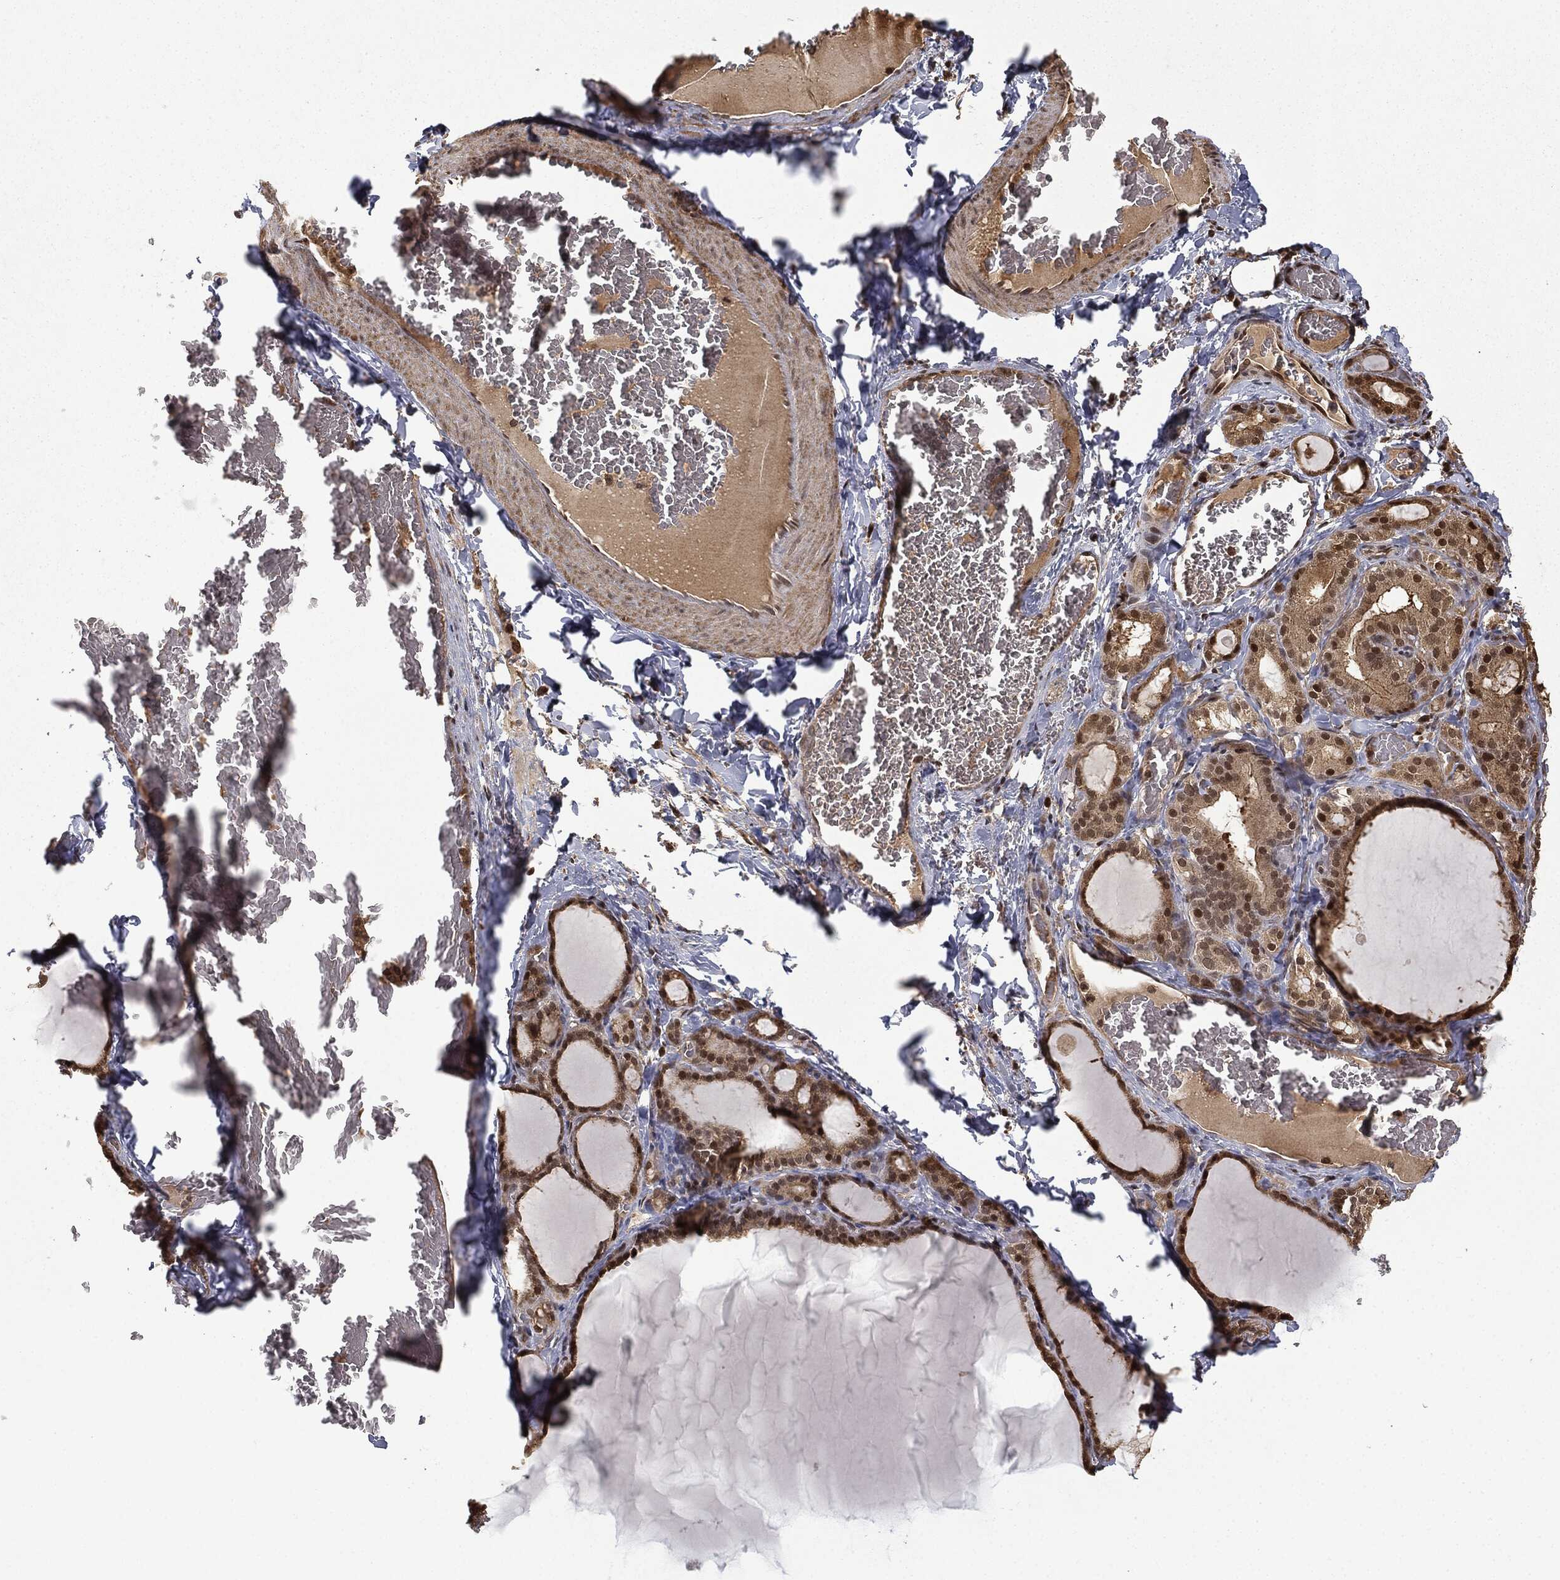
{"staining": {"intensity": "strong", "quantity": ">75%", "location": "nuclear"}, "tissue": "thyroid gland", "cell_type": "Glandular cells", "image_type": "normal", "snomed": [{"axis": "morphology", "description": "Normal tissue, NOS"}, {"axis": "morphology", "description": "Hyperplasia, NOS"}, {"axis": "topography", "description": "Thyroid gland"}], "caption": "DAB immunohistochemical staining of normal human thyroid gland displays strong nuclear protein staining in about >75% of glandular cells. (Brightfield microscopy of DAB IHC at high magnification).", "gene": "ZNHIT6", "patient": {"sex": "female", "age": 27}}